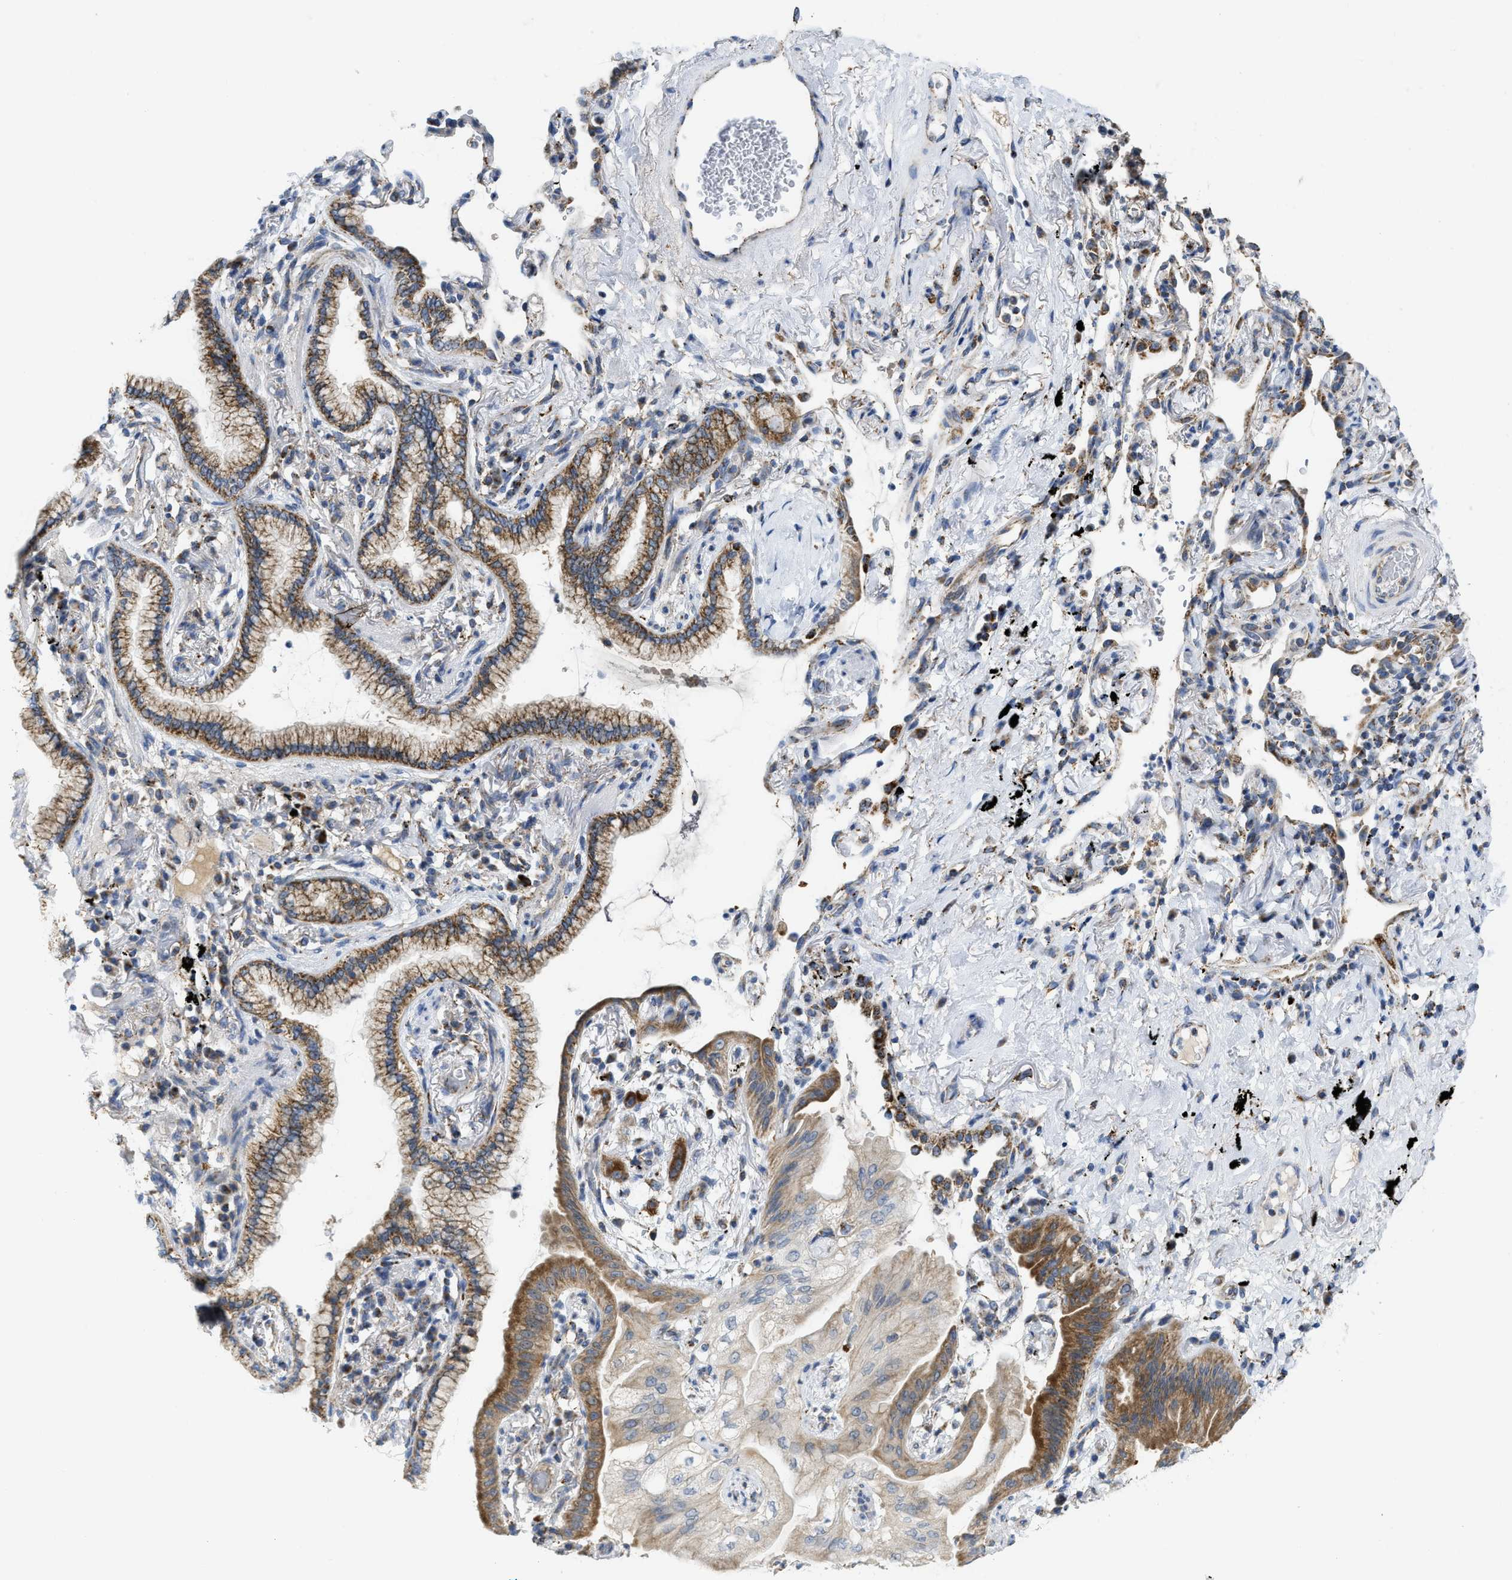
{"staining": {"intensity": "moderate", "quantity": ">75%", "location": "cytoplasmic/membranous"}, "tissue": "lung cancer", "cell_type": "Tumor cells", "image_type": "cancer", "snomed": [{"axis": "morphology", "description": "Normal tissue, NOS"}, {"axis": "morphology", "description": "Adenocarcinoma, NOS"}, {"axis": "topography", "description": "Bronchus"}, {"axis": "topography", "description": "Lung"}], "caption": "Immunohistochemical staining of lung cancer exhibits medium levels of moderate cytoplasmic/membranous expression in about >75% of tumor cells.", "gene": "GATD3", "patient": {"sex": "female", "age": 70}}